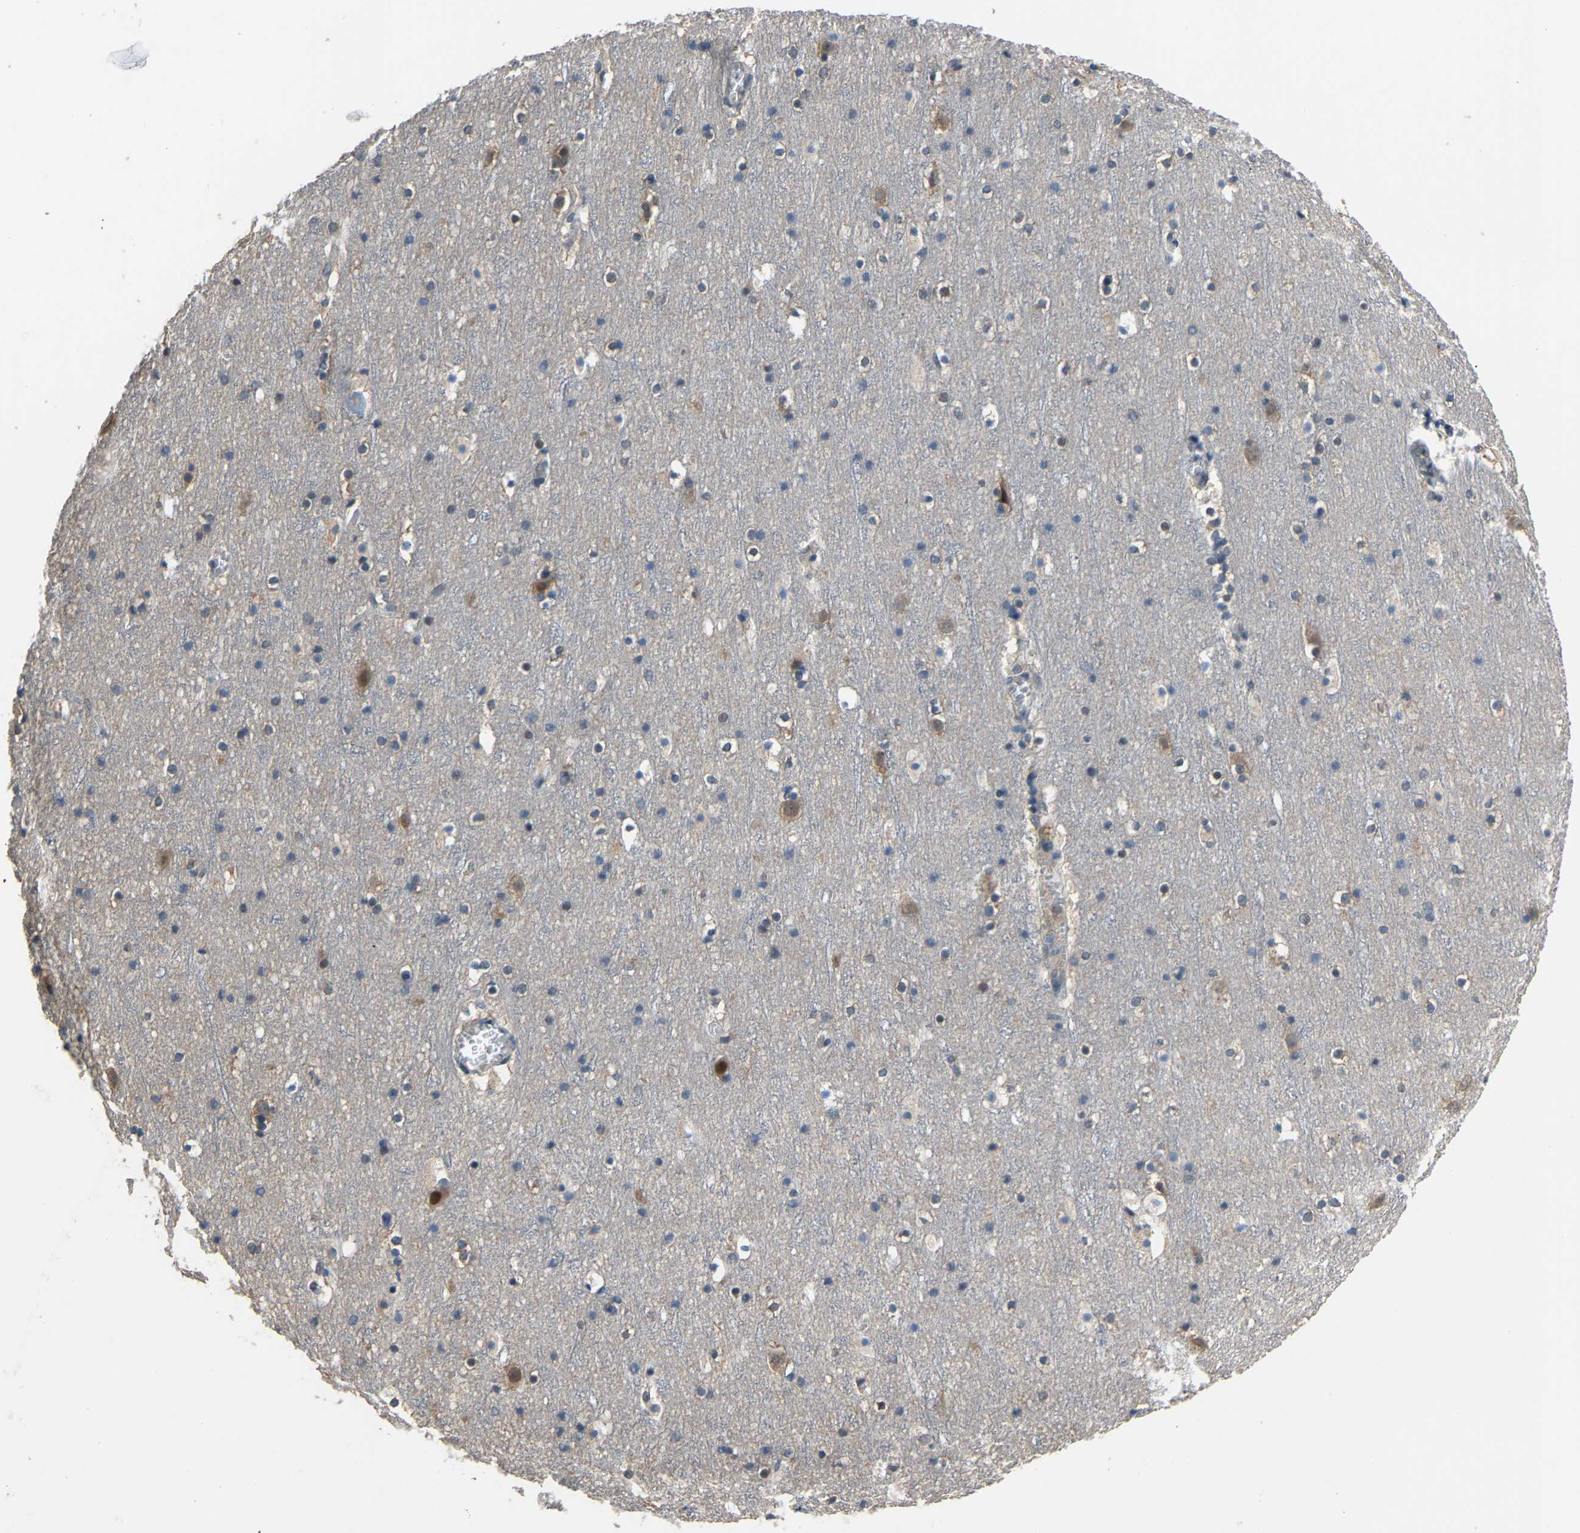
{"staining": {"intensity": "weak", "quantity": "25%-75%", "location": "cytoplasmic/membranous"}, "tissue": "cerebral cortex", "cell_type": "Endothelial cells", "image_type": "normal", "snomed": [{"axis": "morphology", "description": "Normal tissue, NOS"}, {"axis": "topography", "description": "Cerebral cortex"}], "caption": "Cerebral cortex stained with immunohistochemistry (IHC) exhibits weak cytoplasmic/membranous positivity in approximately 25%-75% of endothelial cells.", "gene": "ABCC9", "patient": {"sex": "male", "age": 45}}